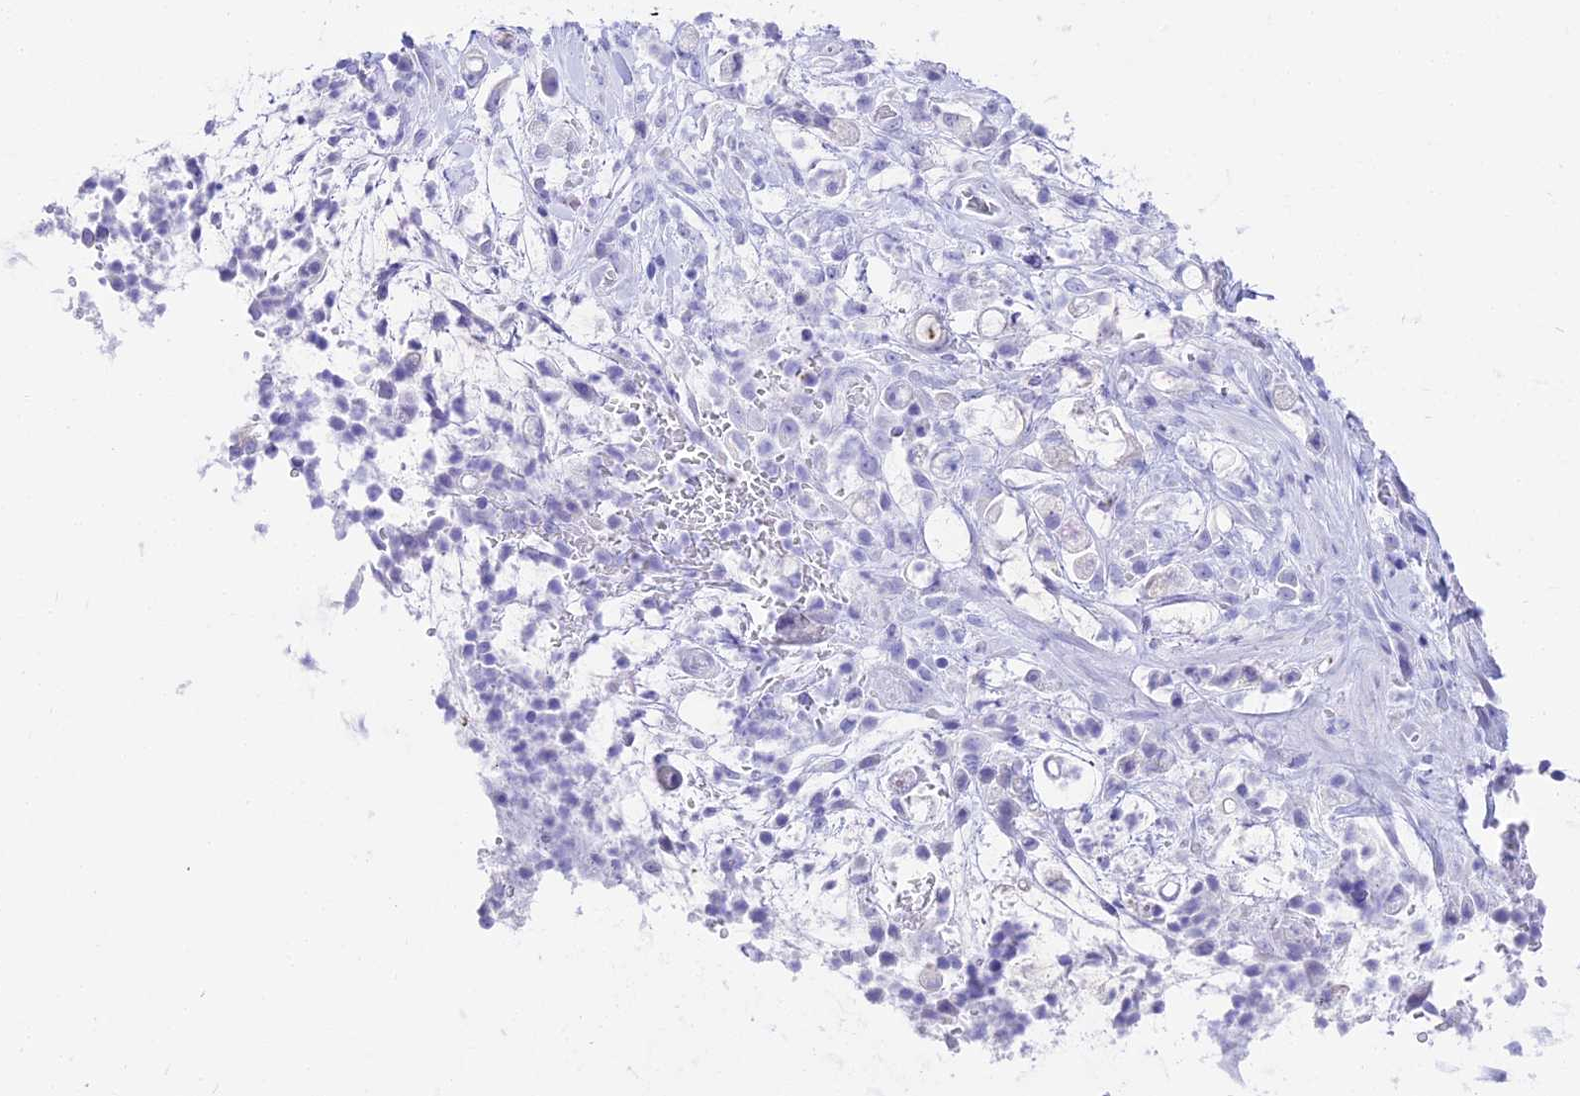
{"staining": {"intensity": "negative", "quantity": "none", "location": "none"}, "tissue": "stomach cancer", "cell_type": "Tumor cells", "image_type": "cancer", "snomed": [{"axis": "morphology", "description": "Adenocarcinoma, NOS"}, {"axis": "topography", "description": "Stomach"}], "caption": "This is an immunohistochemistry (IHC) micrograph of human stomach cancer (adenocarcinoma). There is no expression in tumor cells.", "gene": "TRMT44", "patient": {"sex": "female", "age": 60}}